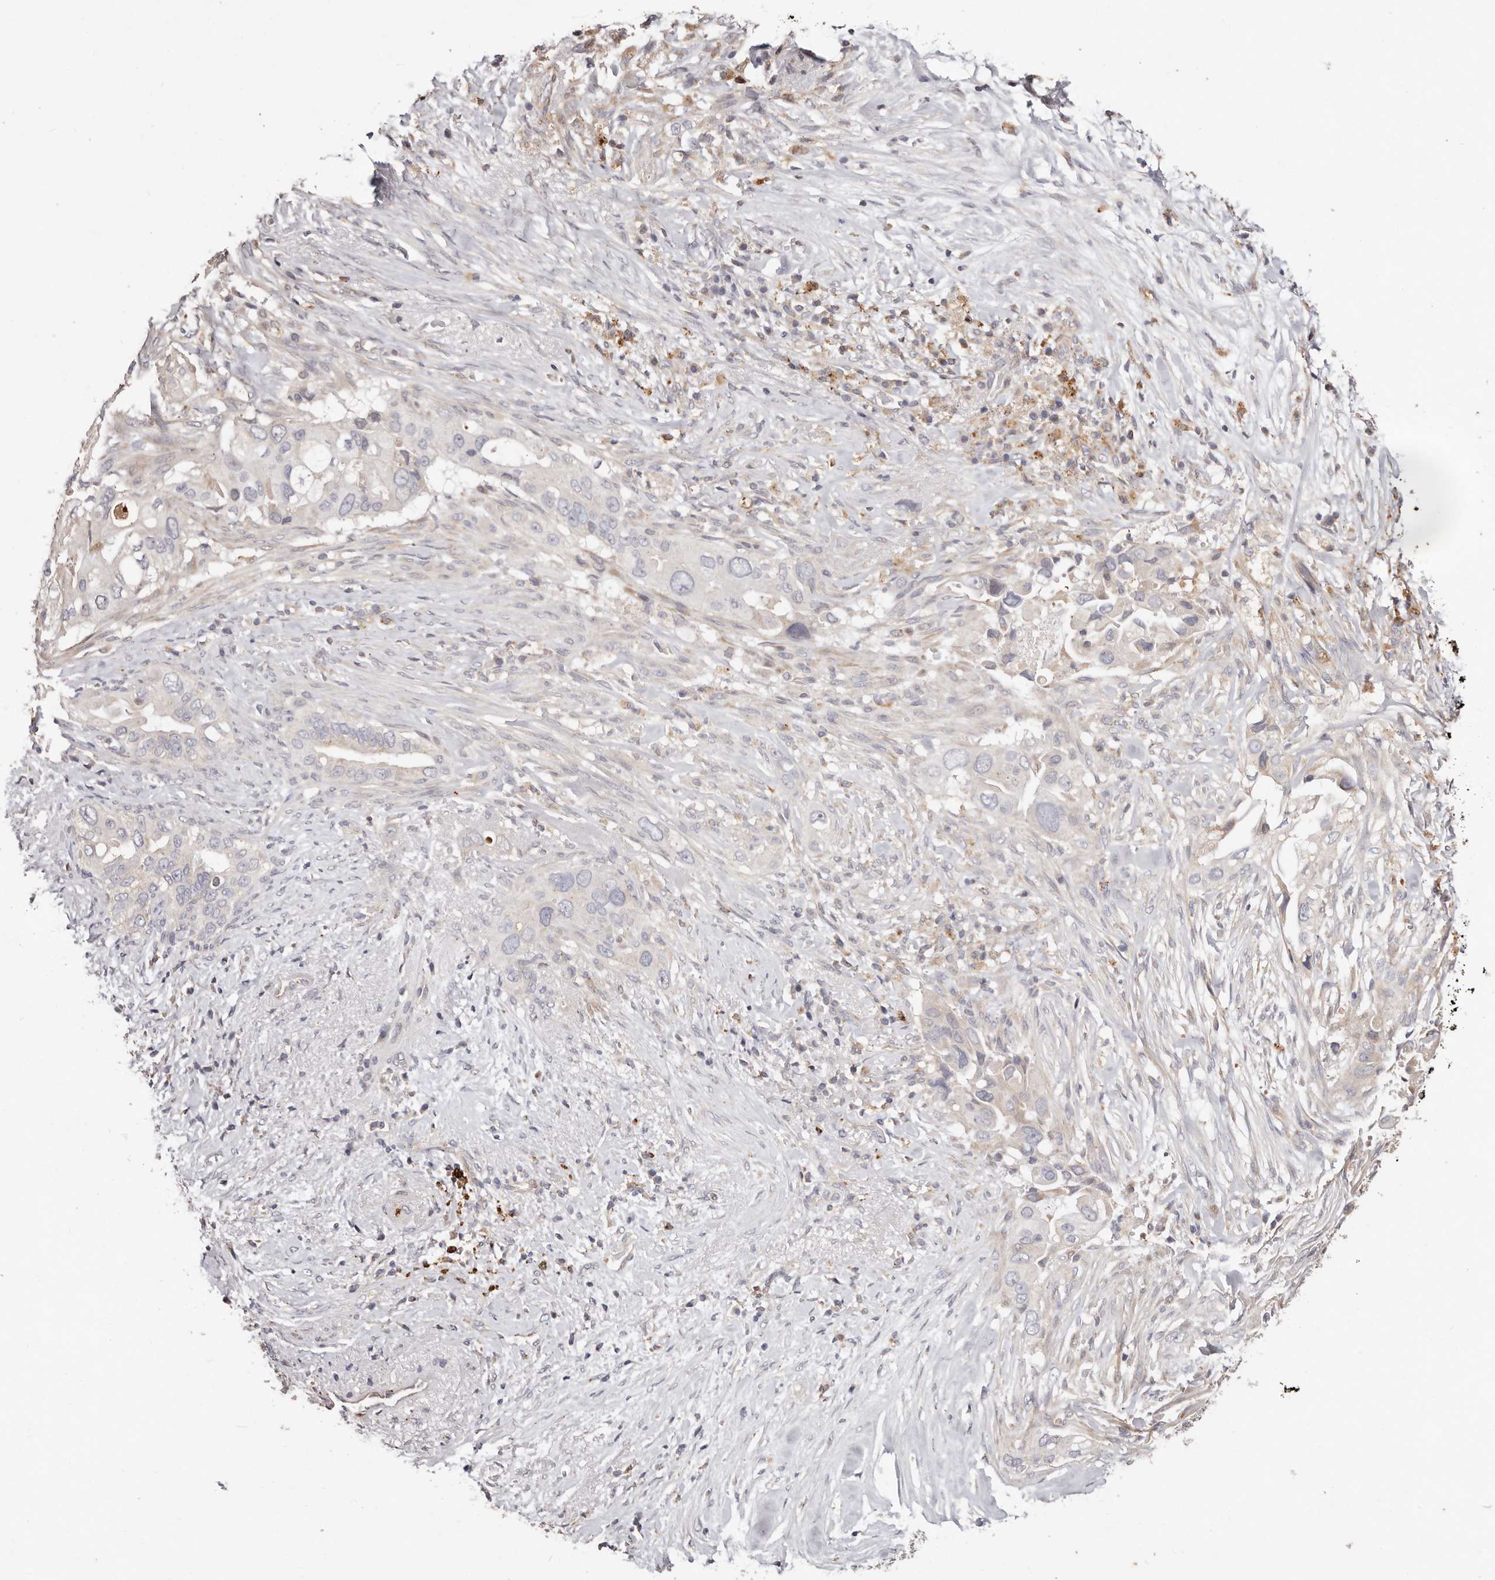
{"staining": {"intensity": "negative", "quantity": "none", "location": "none"}, "tissue": "pancreatic cancer", "cell_type": "Tumor cells", "image_type": "cancer", "snomed": [{"axis": "morphology", "description": "Inflammation, NOS"}, {"axis": "morphology", "description": "Adenocarcinoma, NOS"}, {"axis": "topography", "description": "Pancreas"}], "caption": "A histopathology image of human pancreatic cancer (adenocarcinoma) is negative for staining in tumor cells.", "gene": "THBS3", "patient": {"sex": "female", "age": 56}}